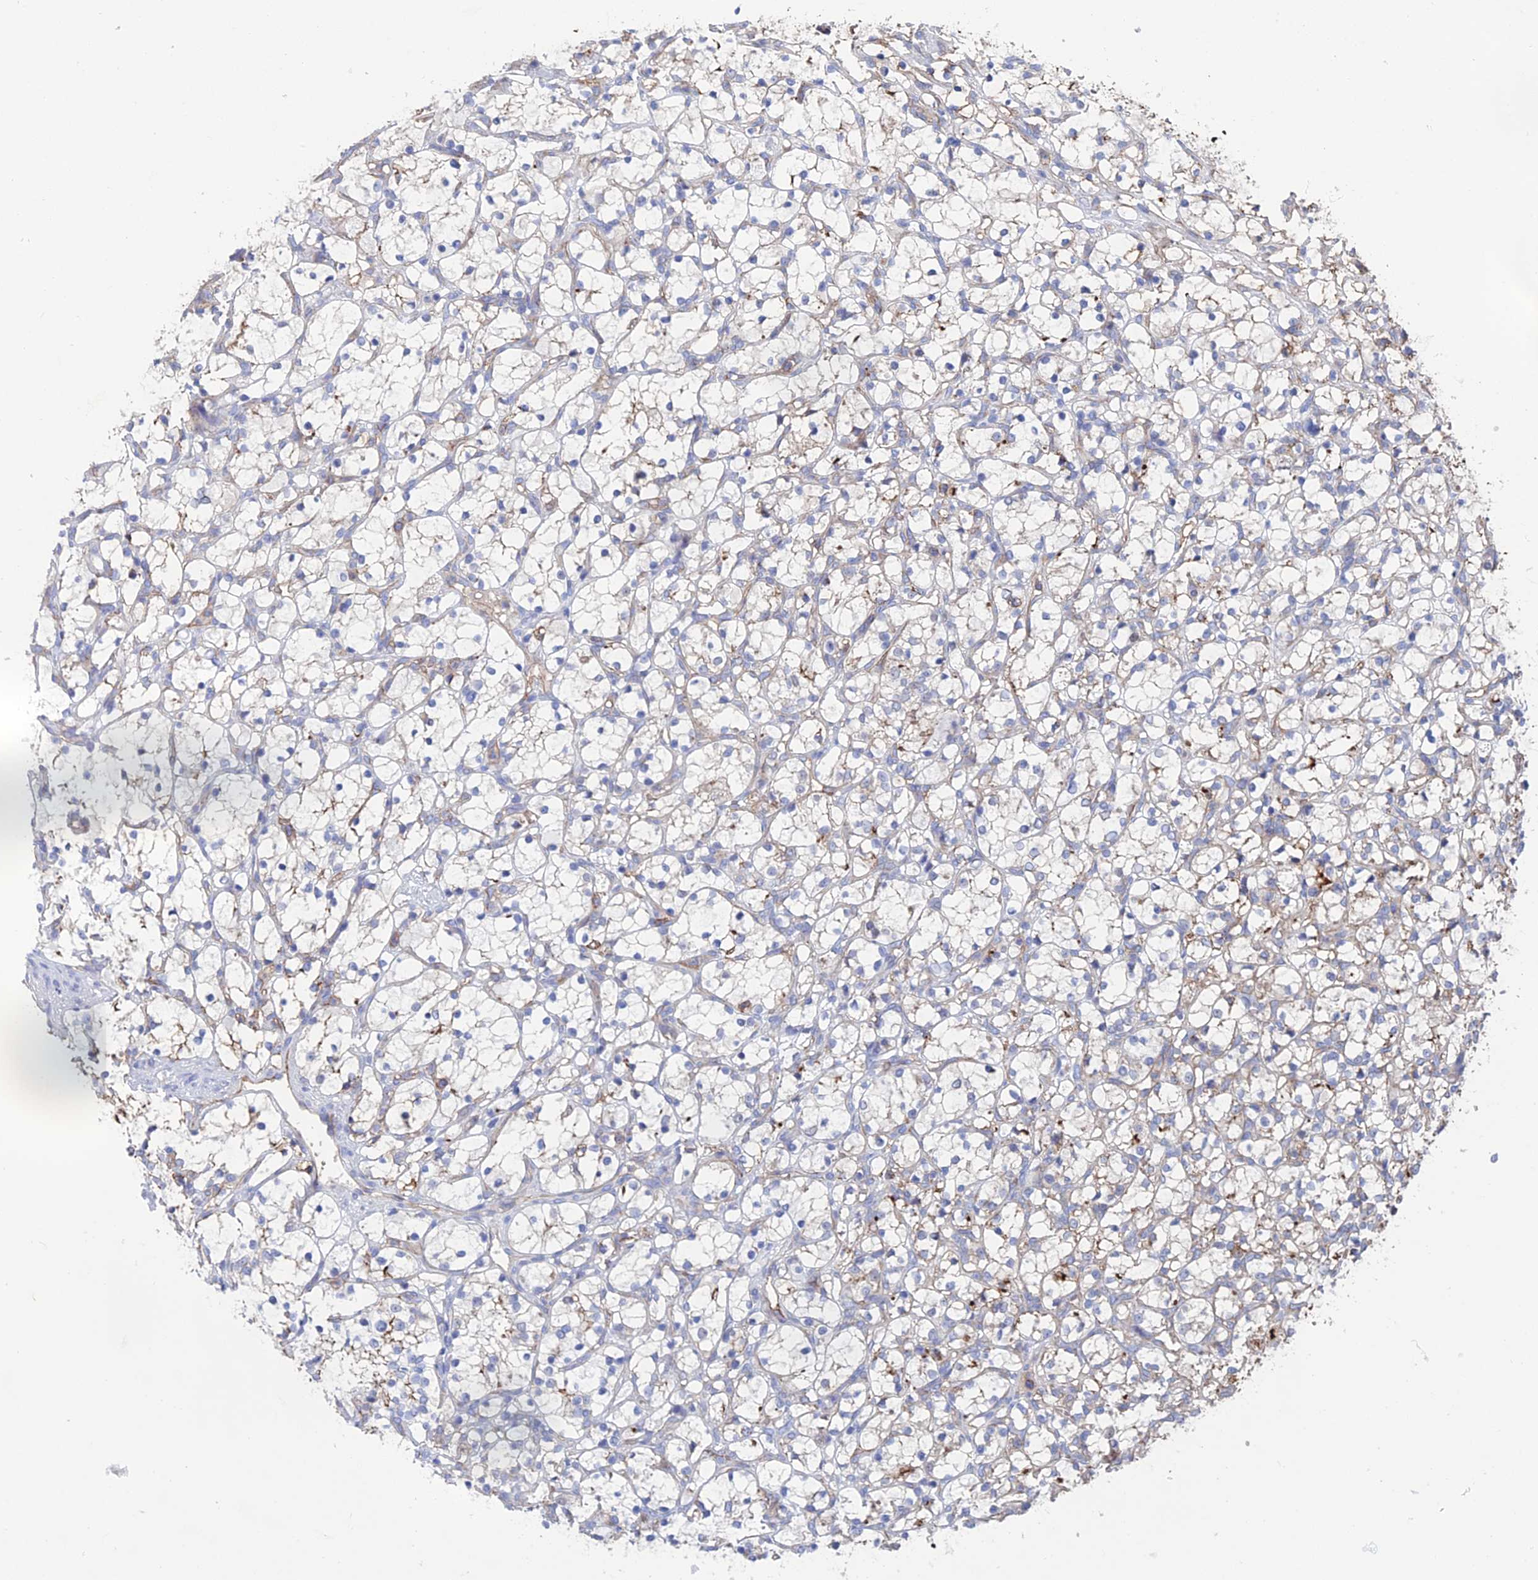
{"staining": {"intensity": "negative", "quantity": "none", "location": "none"}, "tissue": "renal cancer", "cell_type": "Tumor cells", "image_type": "cancer", "snomed": [{"axis": "morphology", "description": "Adenocarcinoma, NOS"}, {"axis": "topography", "description": "Kidney"}], "caption": "DAB immunohistochemical staining of human adenocarcinoma (renal) displays no significant staining in tumor cells.", "gene": "SNX11", "patient": {"sex": "female", "age": 69}}